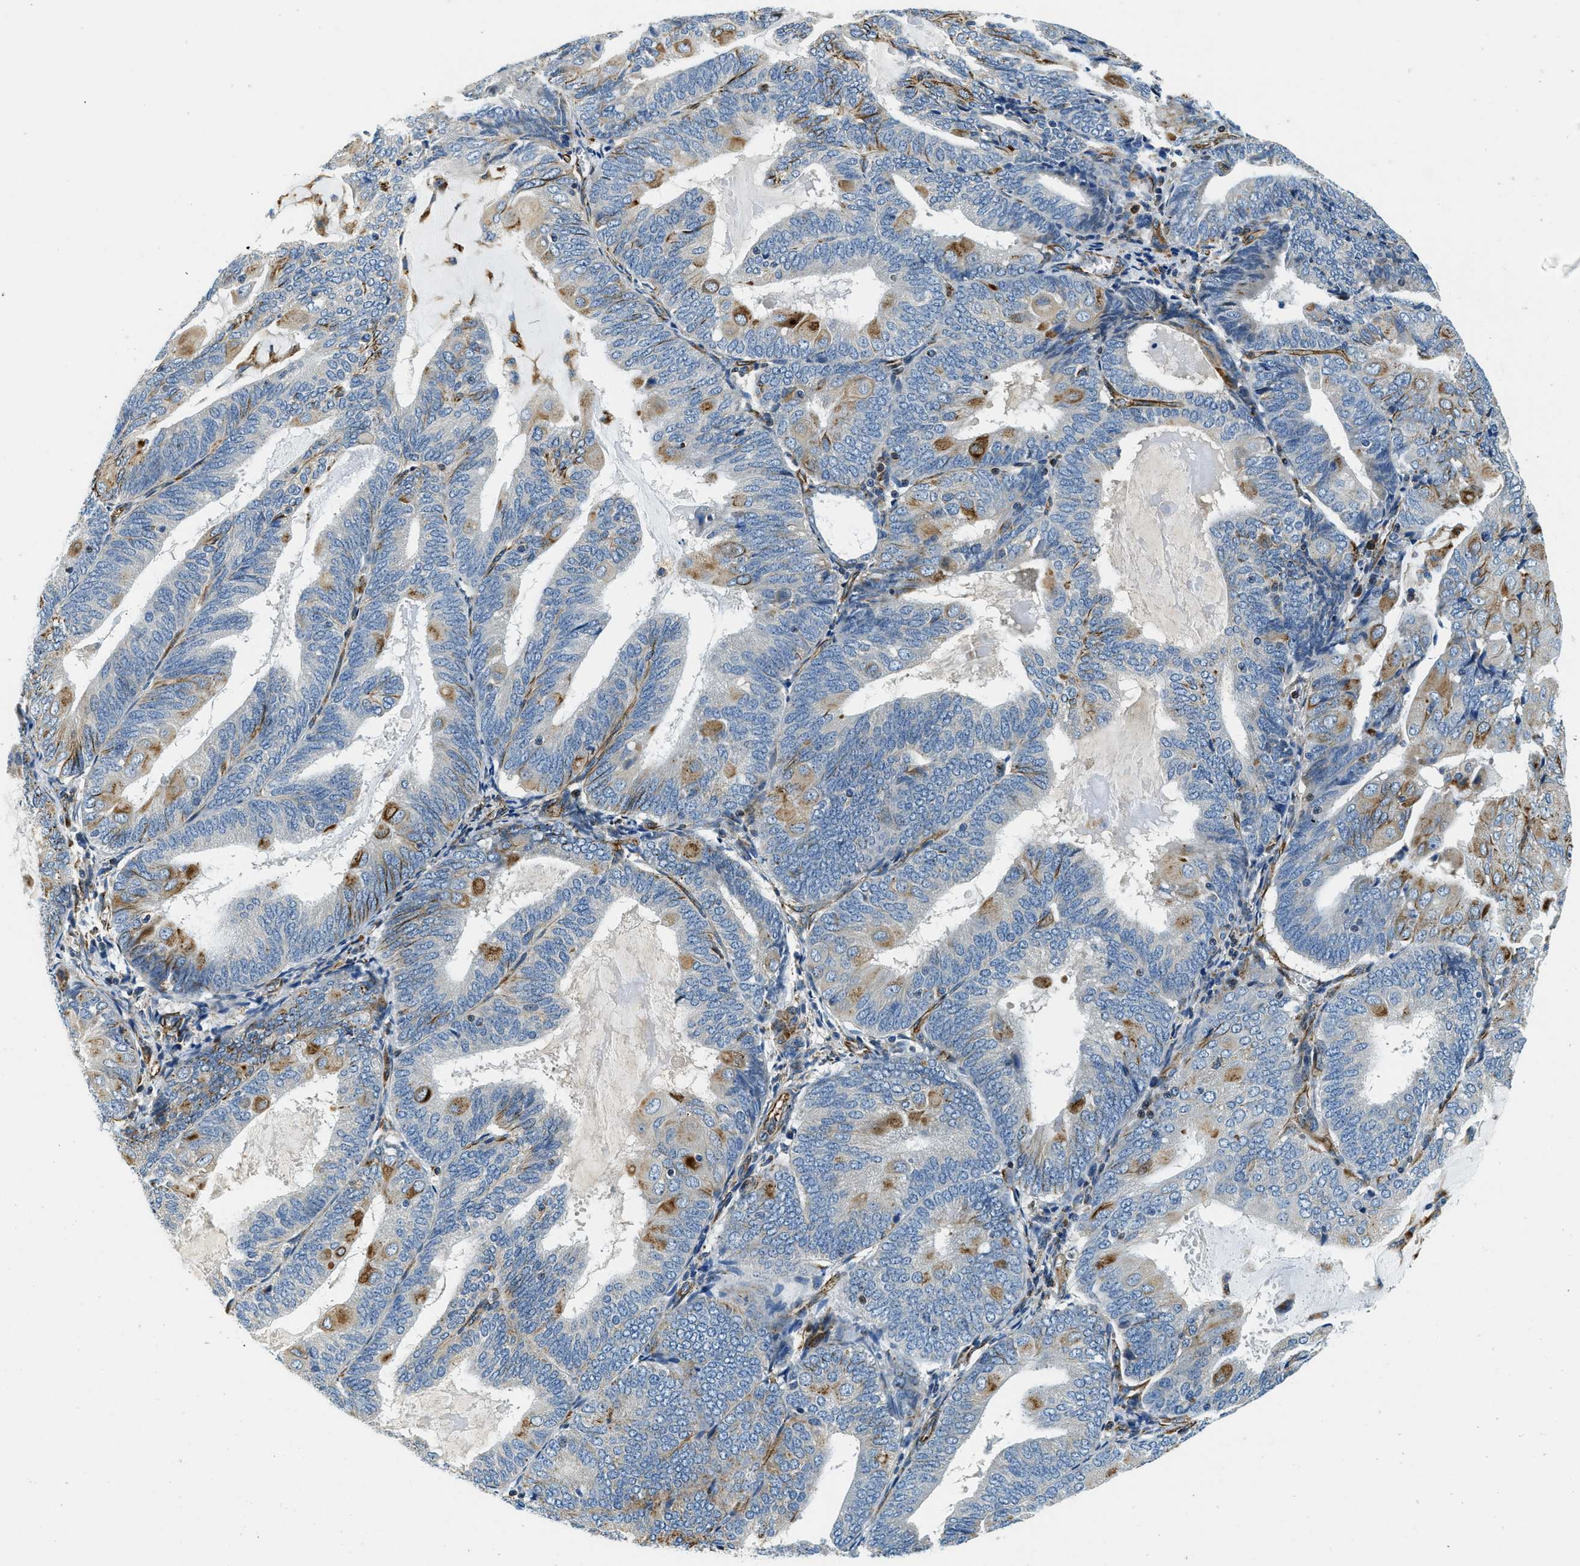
{"staining": {"intensity": "moderate", "quantity": "<25%", "location": "cytoplasmic/membranous"}, "tissue": "endometrial cancer", "cell_type": "Tumor cells", "image_type": "cancer", "snomed": [{"axis": "morphology", "description": "Adenocarcinoma, NOS"}, {"axis": "topography", "description": "Endometrium"}], "caption": "DAB immunohistochemical staining of human endometrial cancer reveals moderate cytoplasmic/membranous protein positivity in about <25% of tumor cells. (DAB = brown stain, brightfield microscopy at high magnification).", "gene": "GNS", "patient": {"sex": "female", "age": 81}}